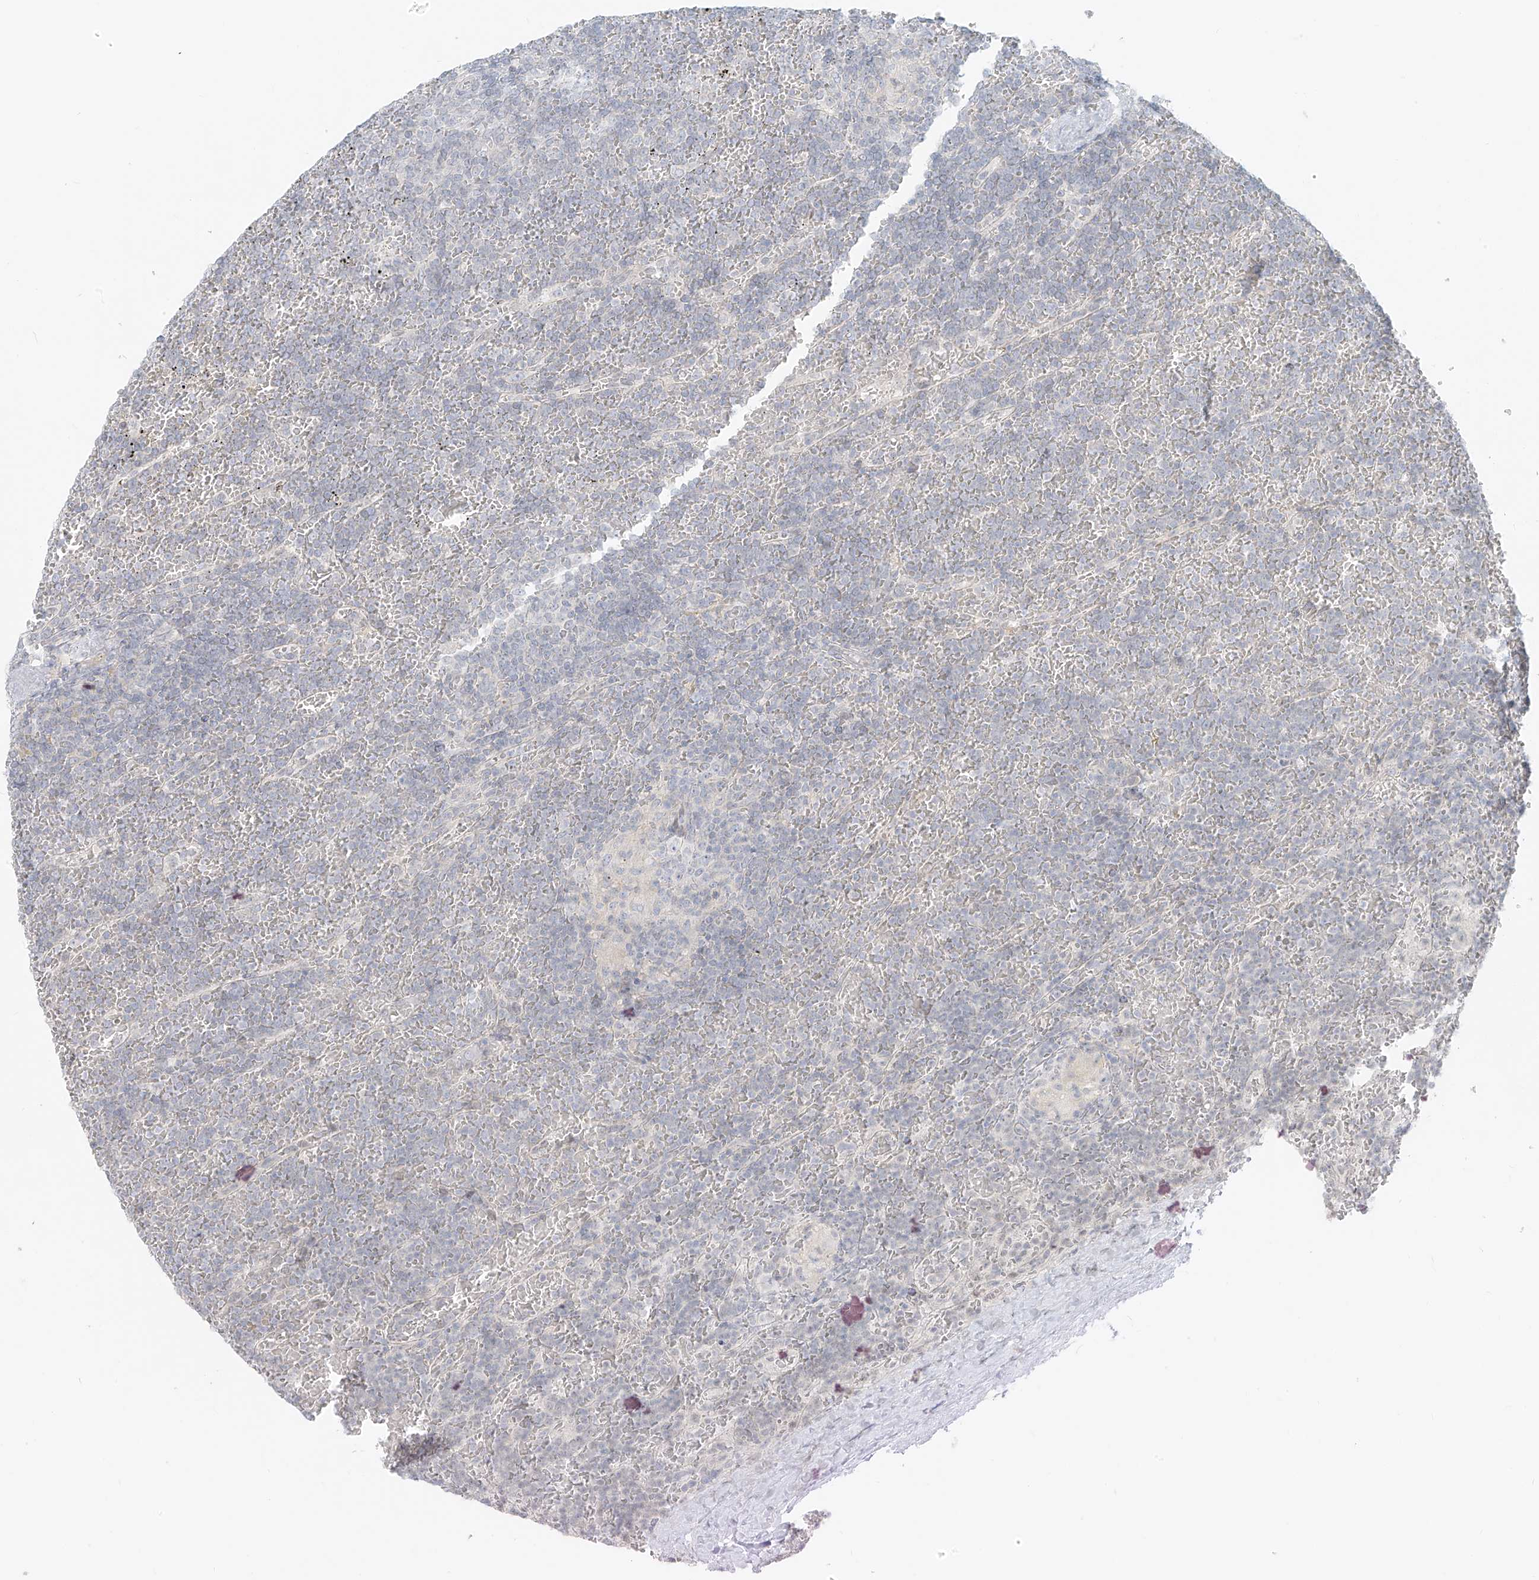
{"staining": {"intensity": "negative", "quantity": "none", "location": "none"}, "tissue": "lymphoma", "cell_type": "Tumor cells", "image_type": "cancer", "snomed": [{"axis": "morphology", "description": "Malignant lymphoma, non-Hodgkin's type, Low grade"}, {"axis": "topography", "description": "Spleen"}], "caption": "High power microscopy histopathology image of an immunohistochemistry (IHC) image of low-grade malignant lymphoma, non-Hodgkin's type, revealing no significant staining in tumor cells.", "gene": "OSBPL7", "patient": {"sex": "female", "age": 19}}